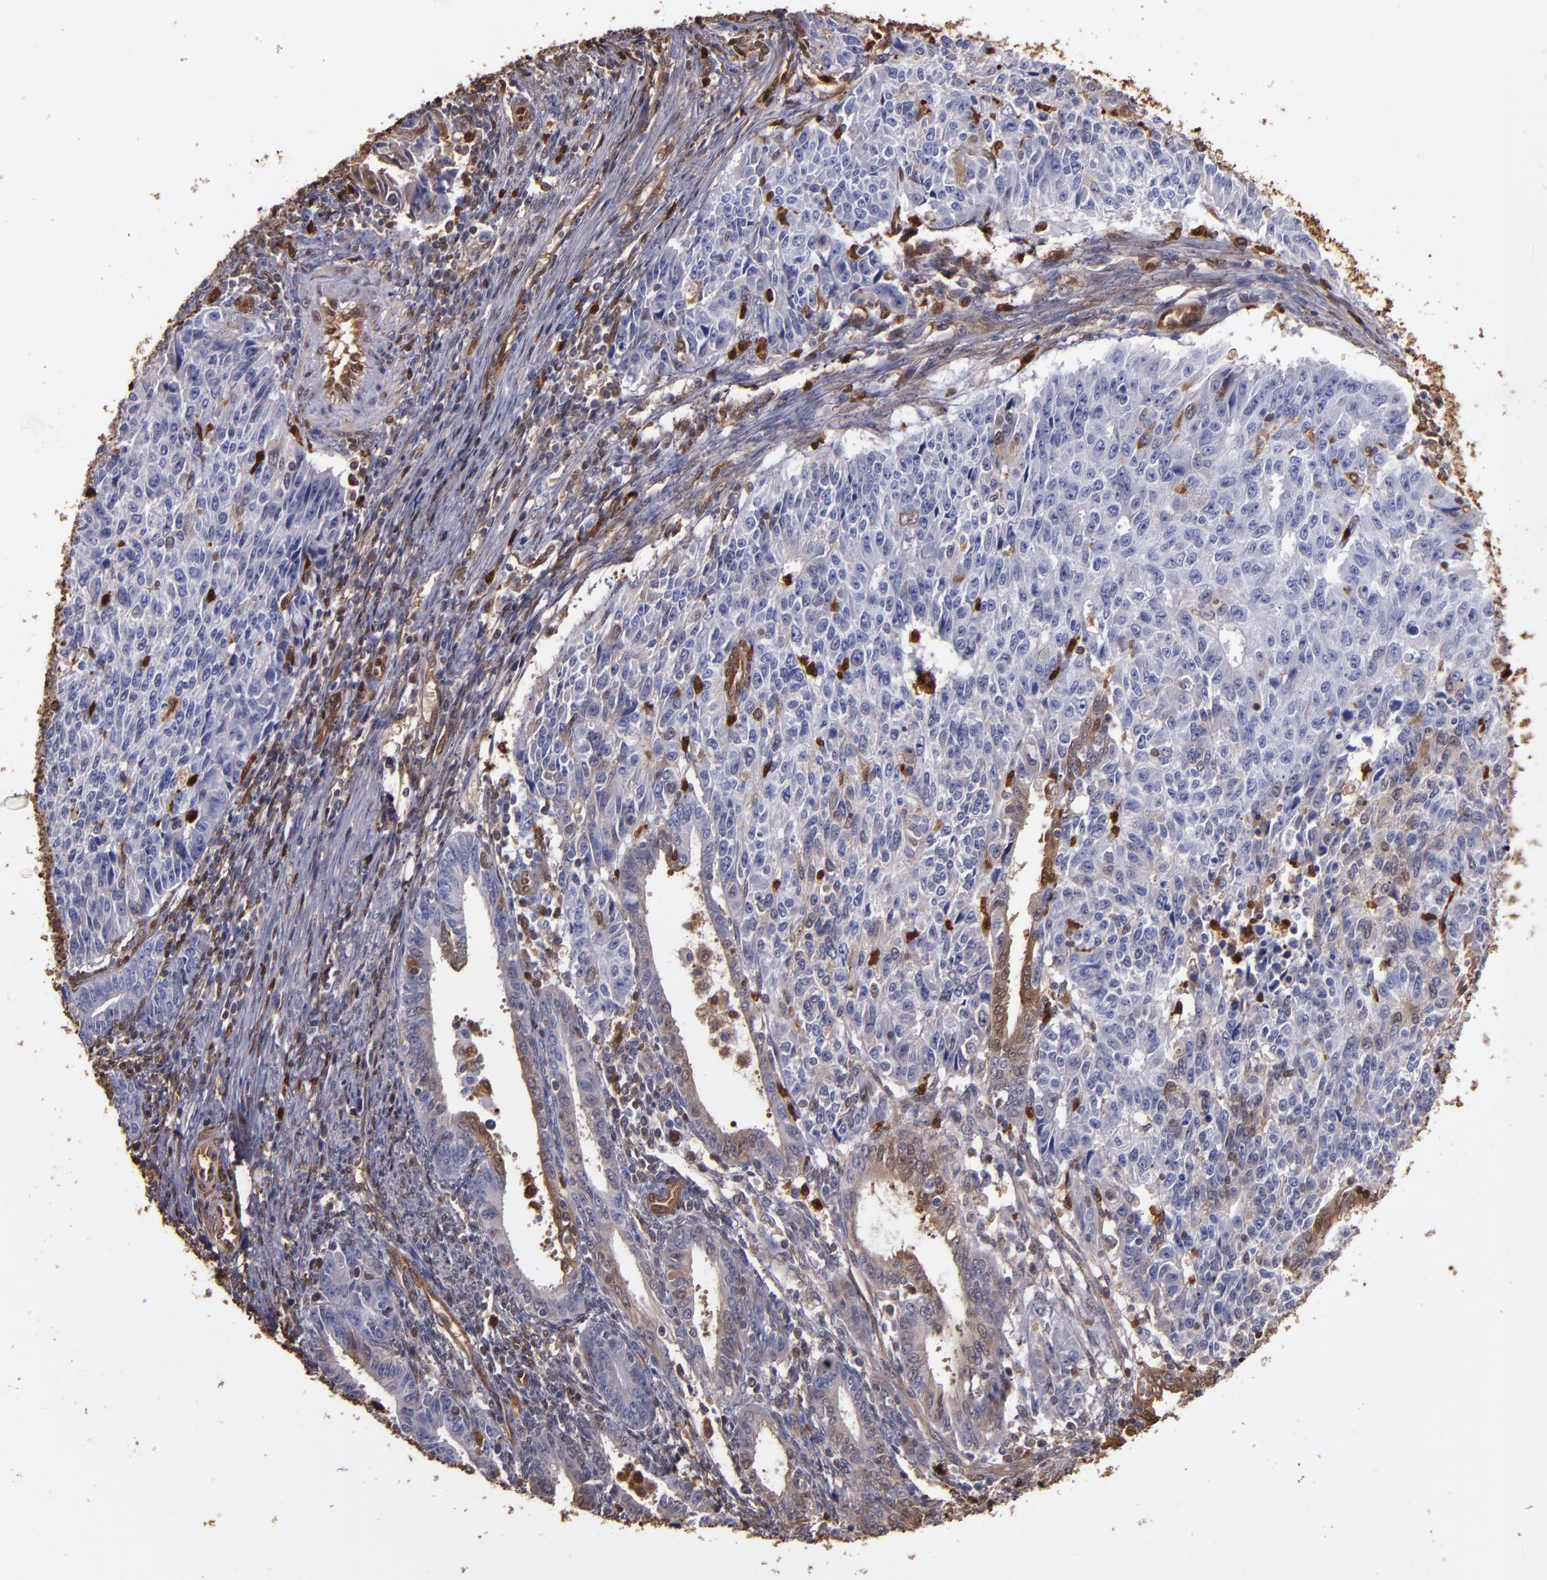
{"staining": {"intensity": "weak", "quantity": "<25%", "location": "cytoplasmic/membranous"}, "tissue": "endometrial cancer", "cell_type": "Tumor cells", "image_type": "cancer", "snomed": [{"axis": "morphology", "description": "Adenocarcinoma, NOS"}, {"axis": "topography", "description": "Endometrium"}], "caption": "This is an immunohistochemistry (IHC) histopathology image of human adenocarcinoma (endometrial). There is no expression in tumor cells.", "gene": "S100A6", "patient": {"sex": "female", "age": 42}}